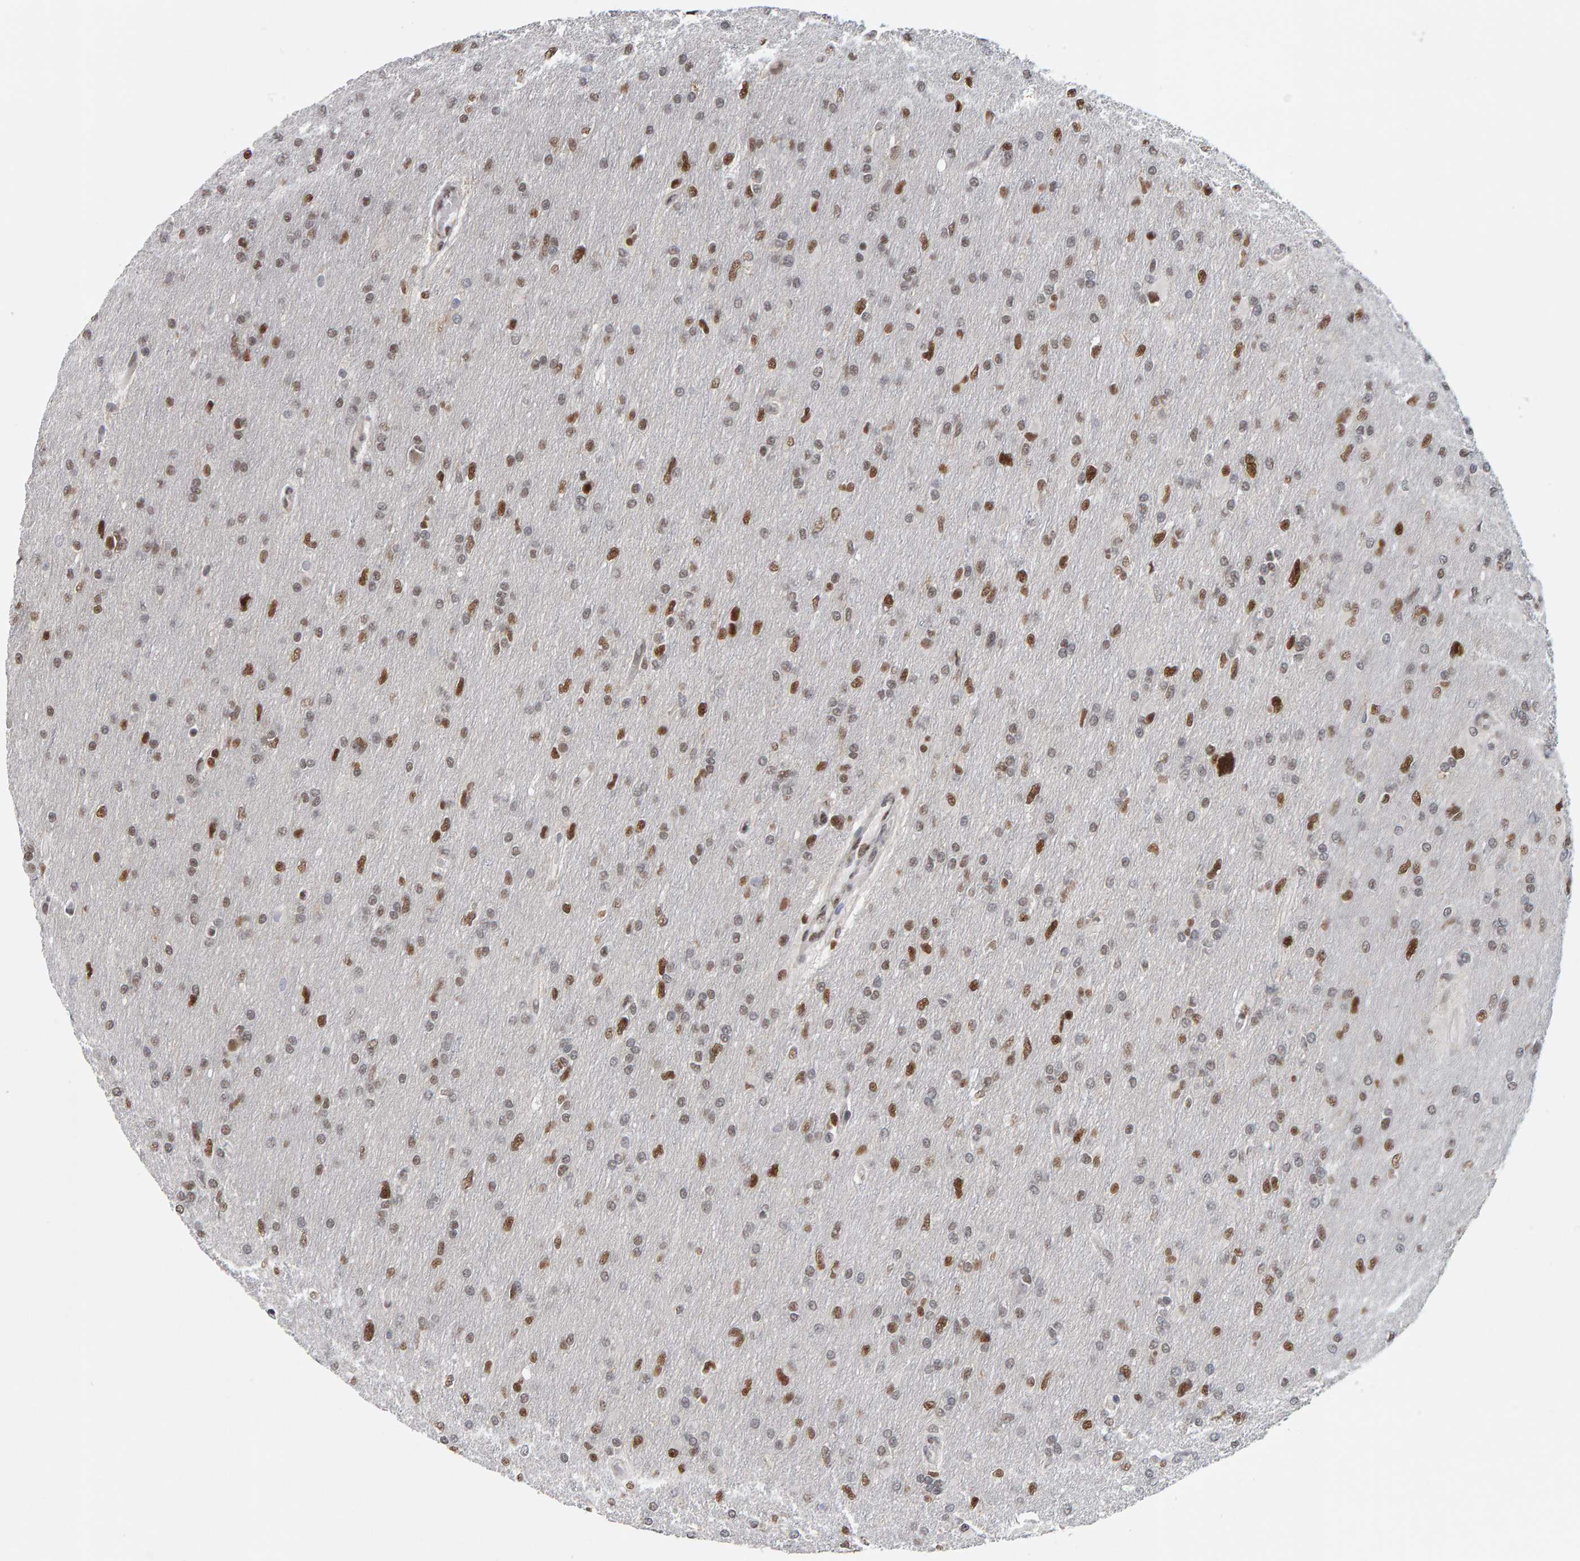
{"staining": {"intensity": "moderate", "quantity": ">75%", "location": "nuclear"}, "tissue": "glioma", "cell_type": "Tumor cells", "image_type": "cancer", "snomed": [{"axis": "morphology", "description": "Glioma, malignant, High grade"}, {"axis": "topography", "description": "Cerebral cortex"}], "caption": "Malignant high-grade glioma tissue displays moderate nuclear positivity in approximately >75% of tumor cells", "gene": "ATF7IP", "patient": {"sex": "female", "age": 36}}